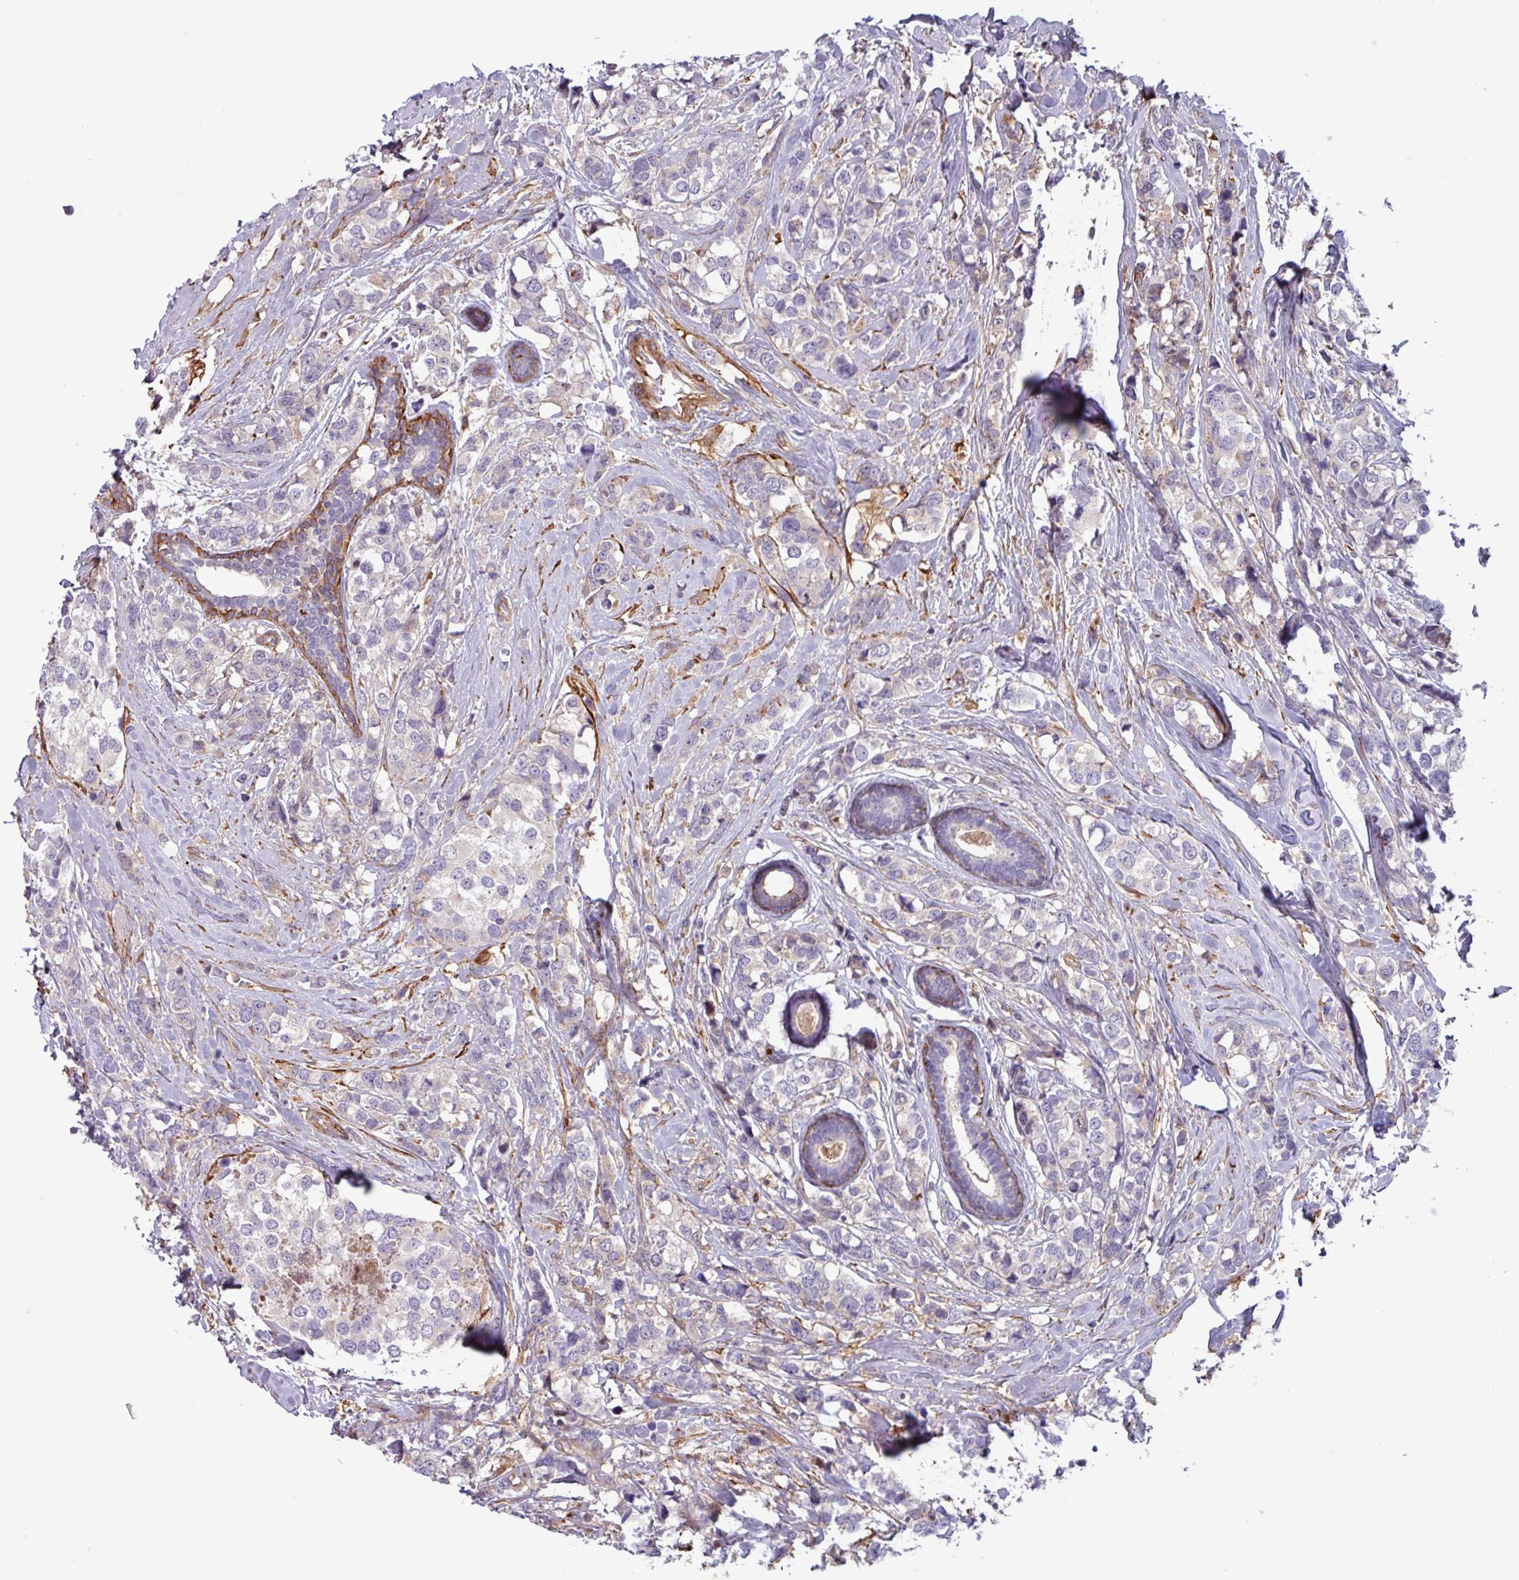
{"staining": {"intensity": "negative", "quantity": "none", "location": "none"}, "tissue": "breast cancer", "cell_type": "Tumor cells", "image_type": "cancer", "snomed": [{"axis": "morphology", "description": "Lobular carcinoma"}, {"axis": "topography", "description": "Breast"}], "caption": "Photomicrograph shows no protein staining in tumor cells of breast cancer tissue.", "gene": "PCED1A", "patient": {"sex": "female", "age": 59}}